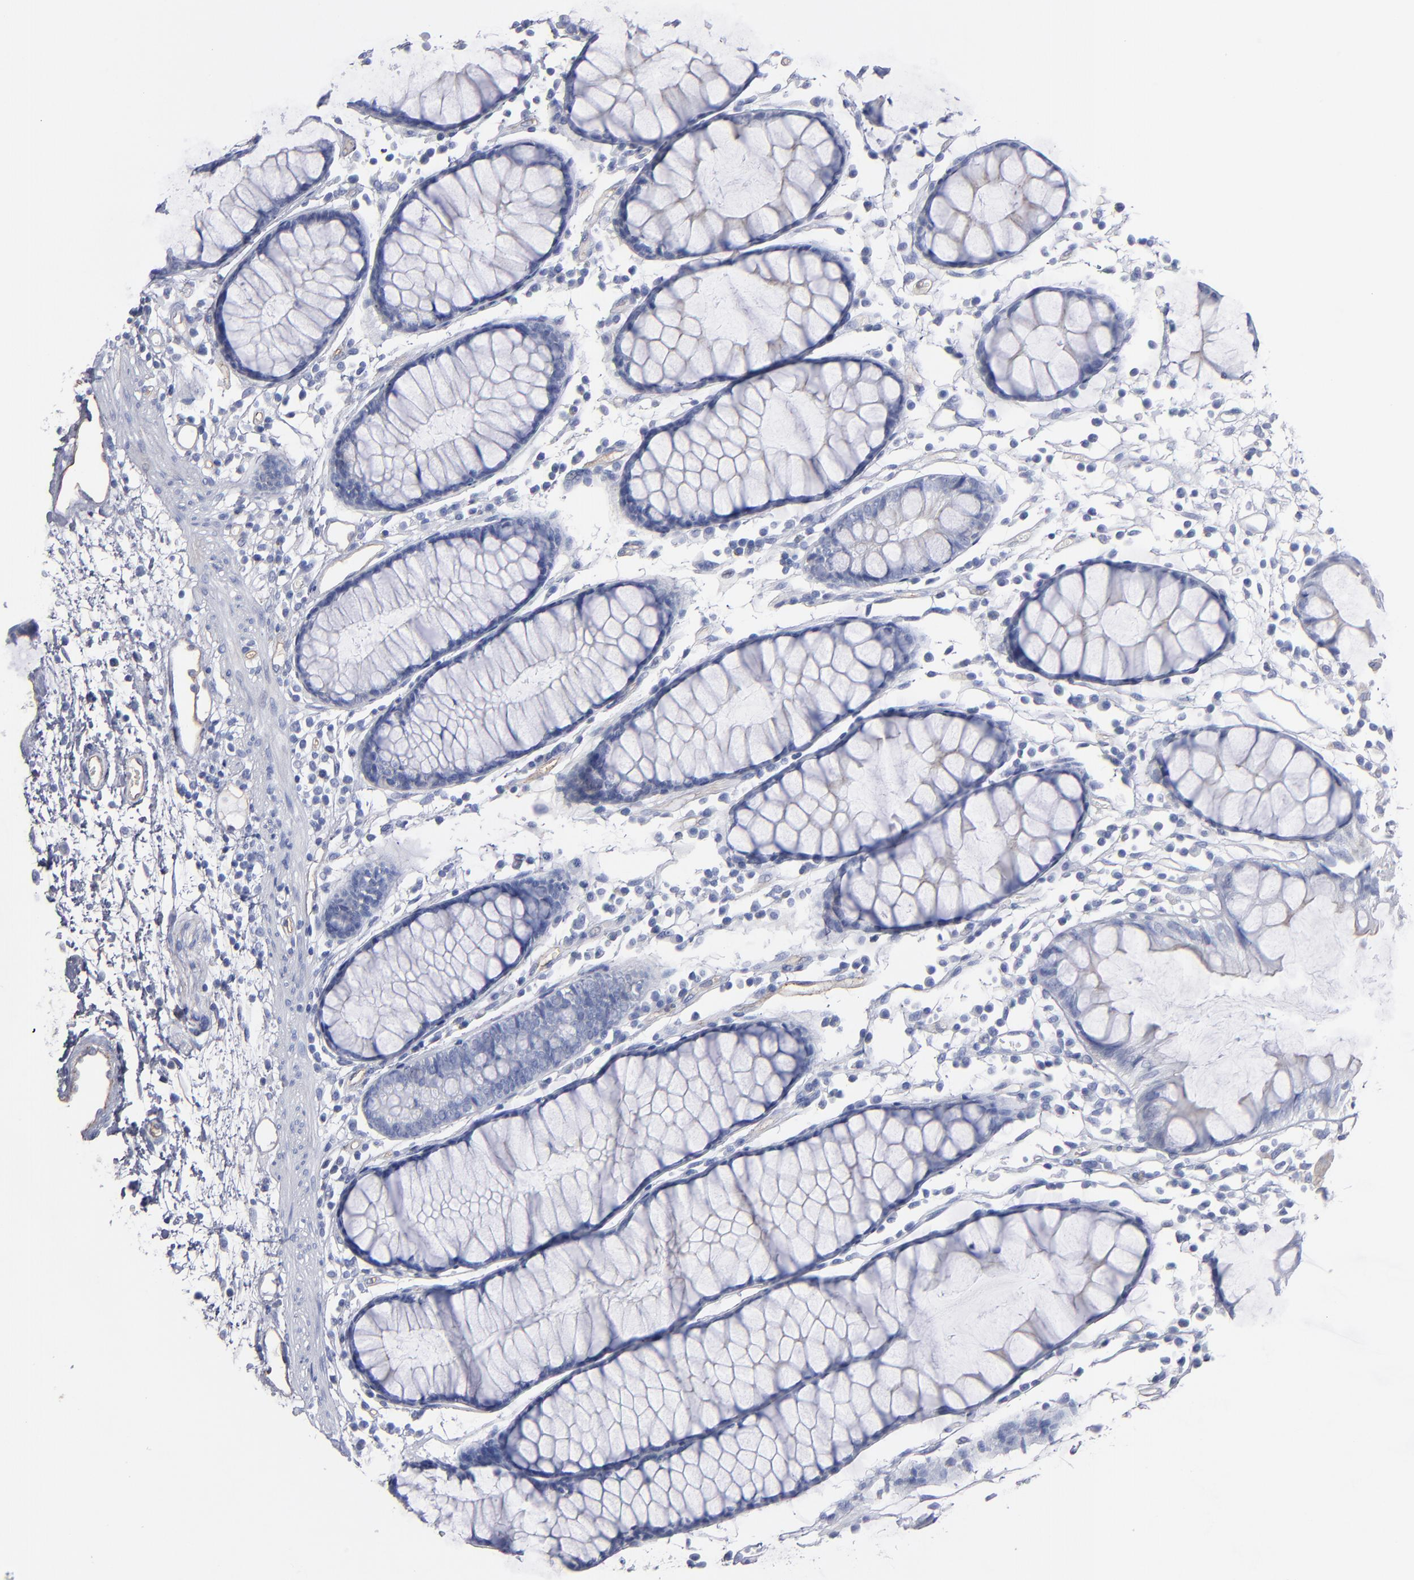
{"staining": {"intensity": "moderate", "quantity": "25%-75%", "location": "cytoplasmic/membranous"}, "tissue": "colon", "cell_type": "Endothelial cells", "image_type": "normal", "snomed": [{"axis": "morphology", "description": "Normal tissue, NOS"}, {"axis": "topography", "description": "Colon"}], "caption": "Colon stained with IHC displays moderate cytoplasmic/membranous staining in approximately 25%-75% of endothelial cells.", "gene": "TM4SF1", "patient": {"sex": "female", "age": 78}}